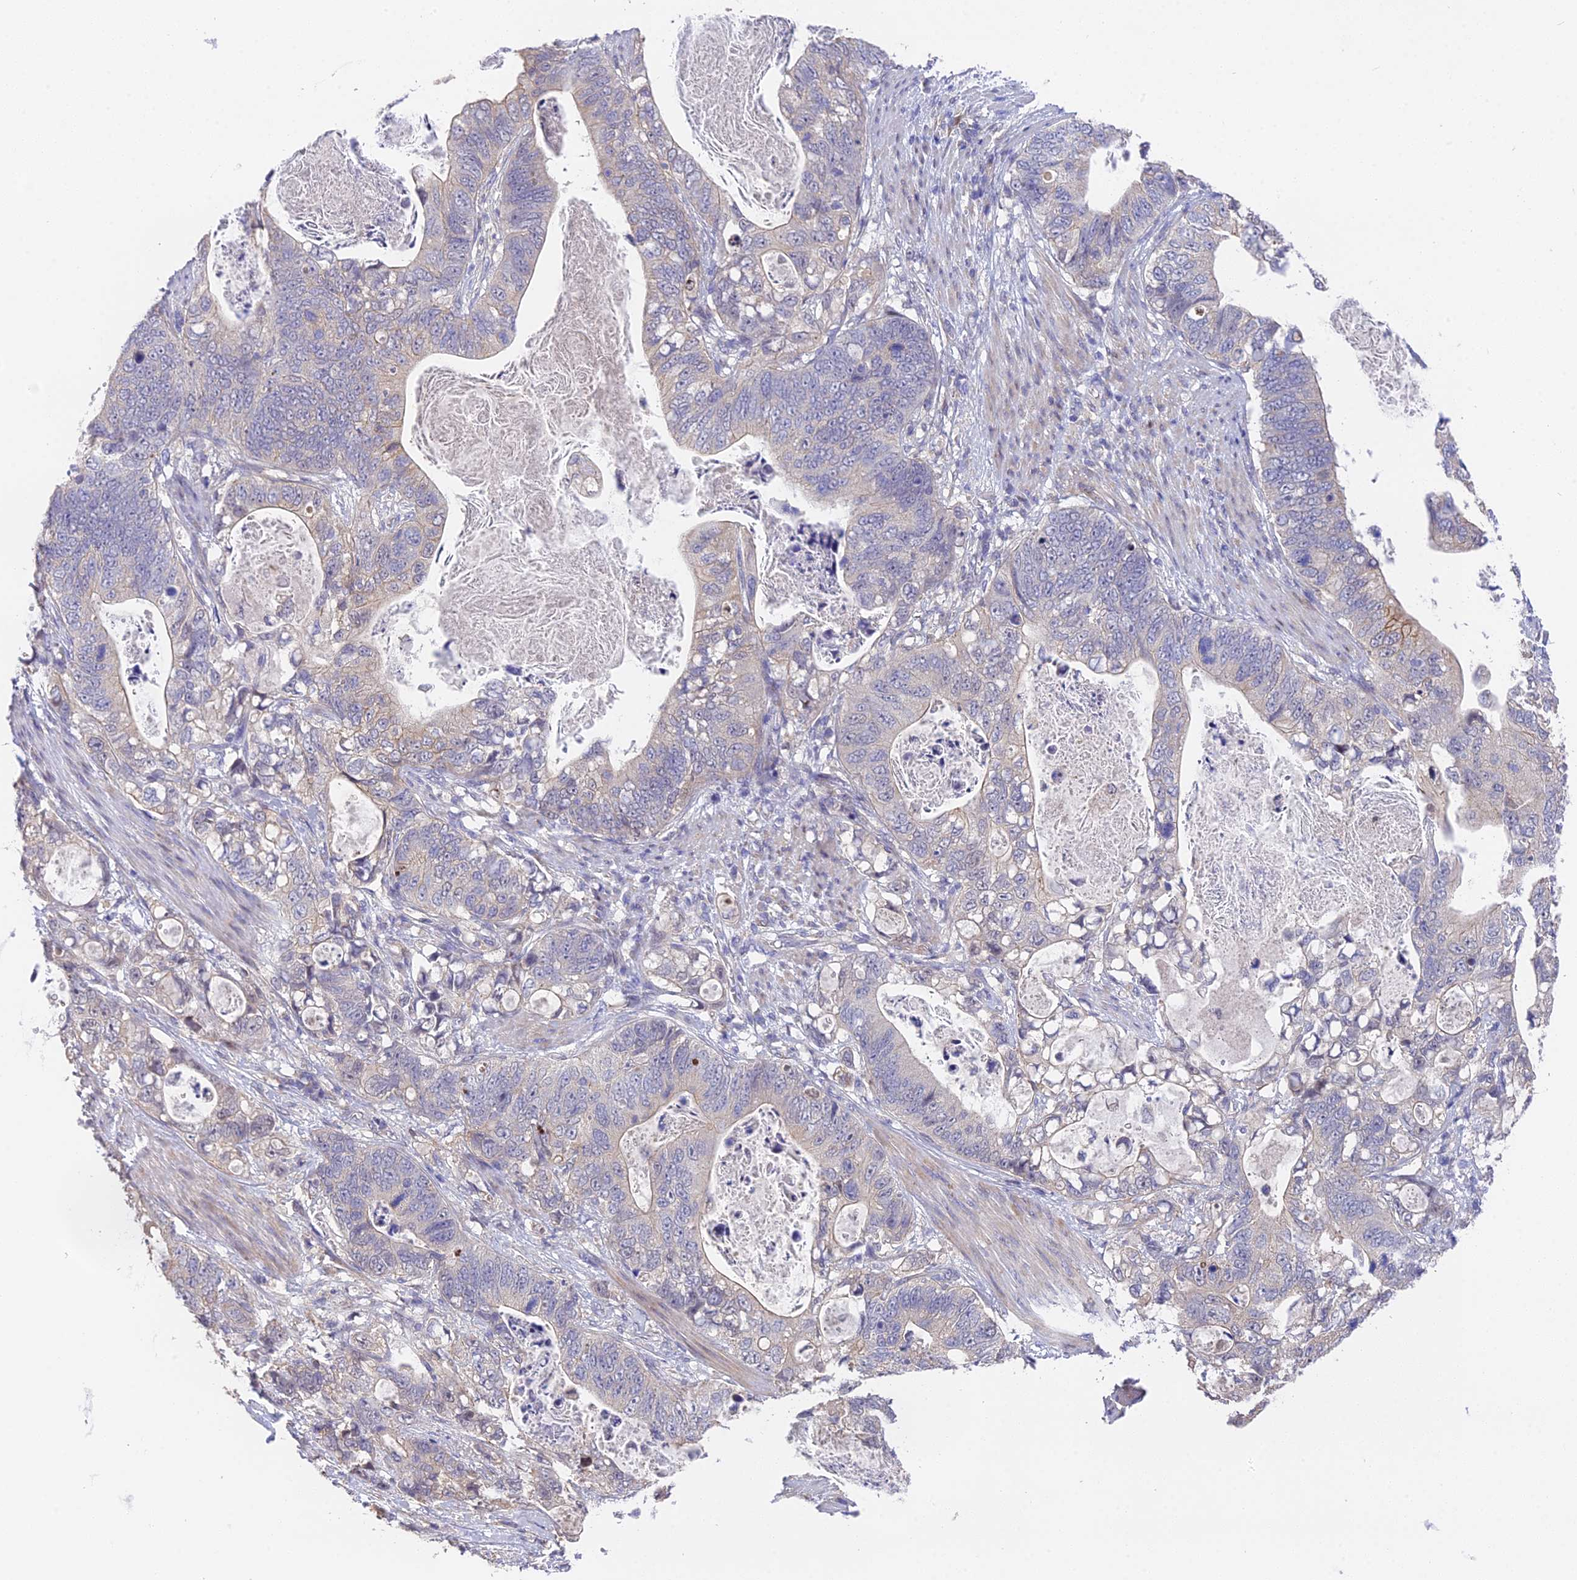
{"staining": {"intensity": "negative", "quantity": "none", "location": "none"}, "tissue": "stomach cancer", "cell_type": "Tumor cells", "image_type": "cancer", "snomed": [{"axis": "morphology", "description": "Normal tissue, NOS"}, {"axis": "morphology", "description": "Adenocarcinoma, NOS"}, {"axis": "topography", "description": "Stomach"}], "caption": "DAB (3,3'-diaminobenzidine) immunohistochemical staining of stomach cancer displays no significant staining in tumor cells. (Stains: DAB IHC with hematoxylin counter stain, Microscopy: brightfield microscopy at high magnification).", "gene": "PUS10", "patient": {"sex": "female", "age": 89}}